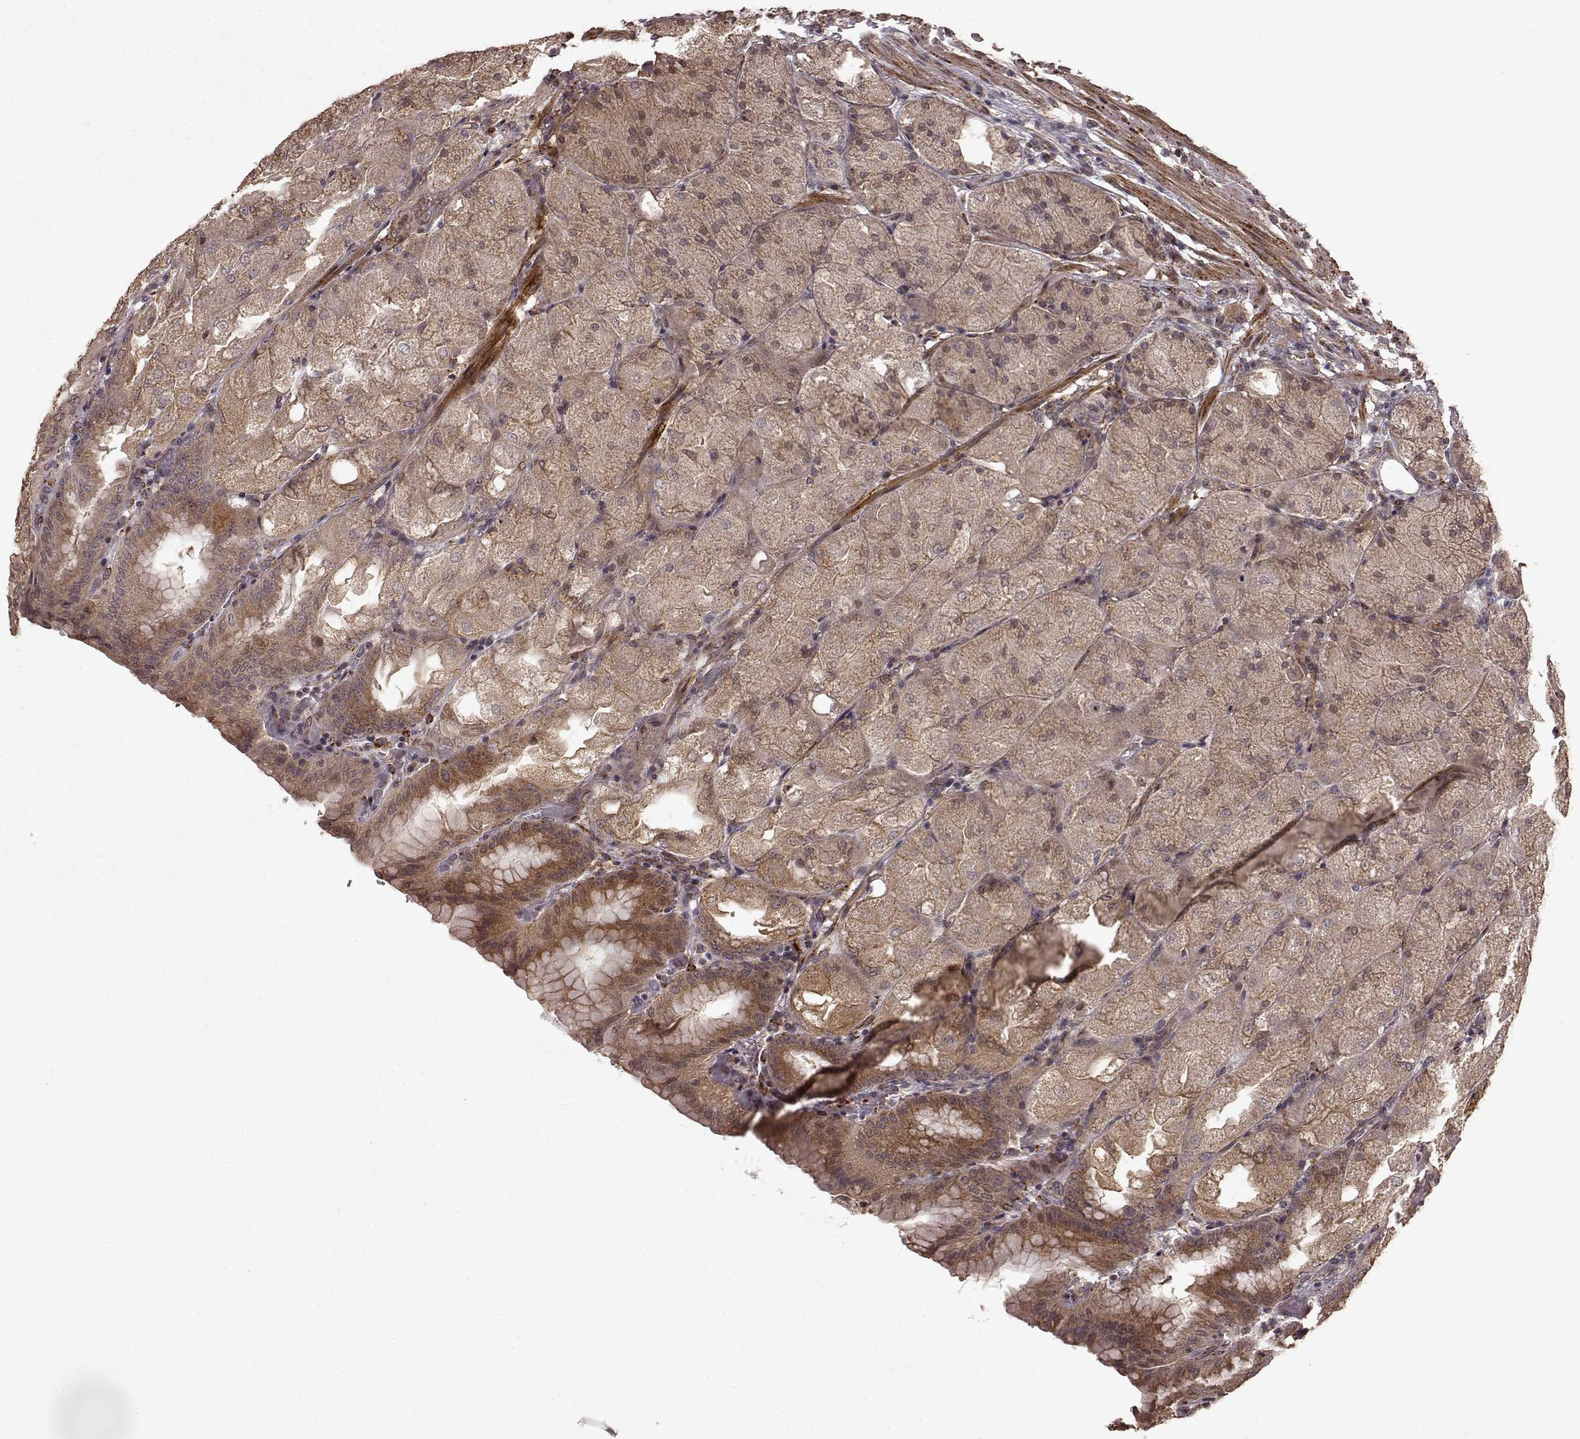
{"staining": {"intensity": "moderate", "quantity": "25%-75%", "location": "cytoplasmic/membranous"}, "tissue": "stomach", "cell_type": "Glandular cells", "image_type": "normal", "snomed": [{"axis": "morphology", "description": "Normal tissue, NOS"}, {"axis": "topography", "description": "Stomach, upper"}, {"axis": "topography", "description": "Stomach"}, {"axis": "topography", "description": "Stomach, lower"}], "caption": "An immunohistochemistry (IHC) image of unremarkable tissue is shown. Protein staining in brown labels moderate cytoplasmic/membranous positivity in stomach within glandular cells.", "gene": "FSTL1", "patient": {"sex": "male", "age": 62}}